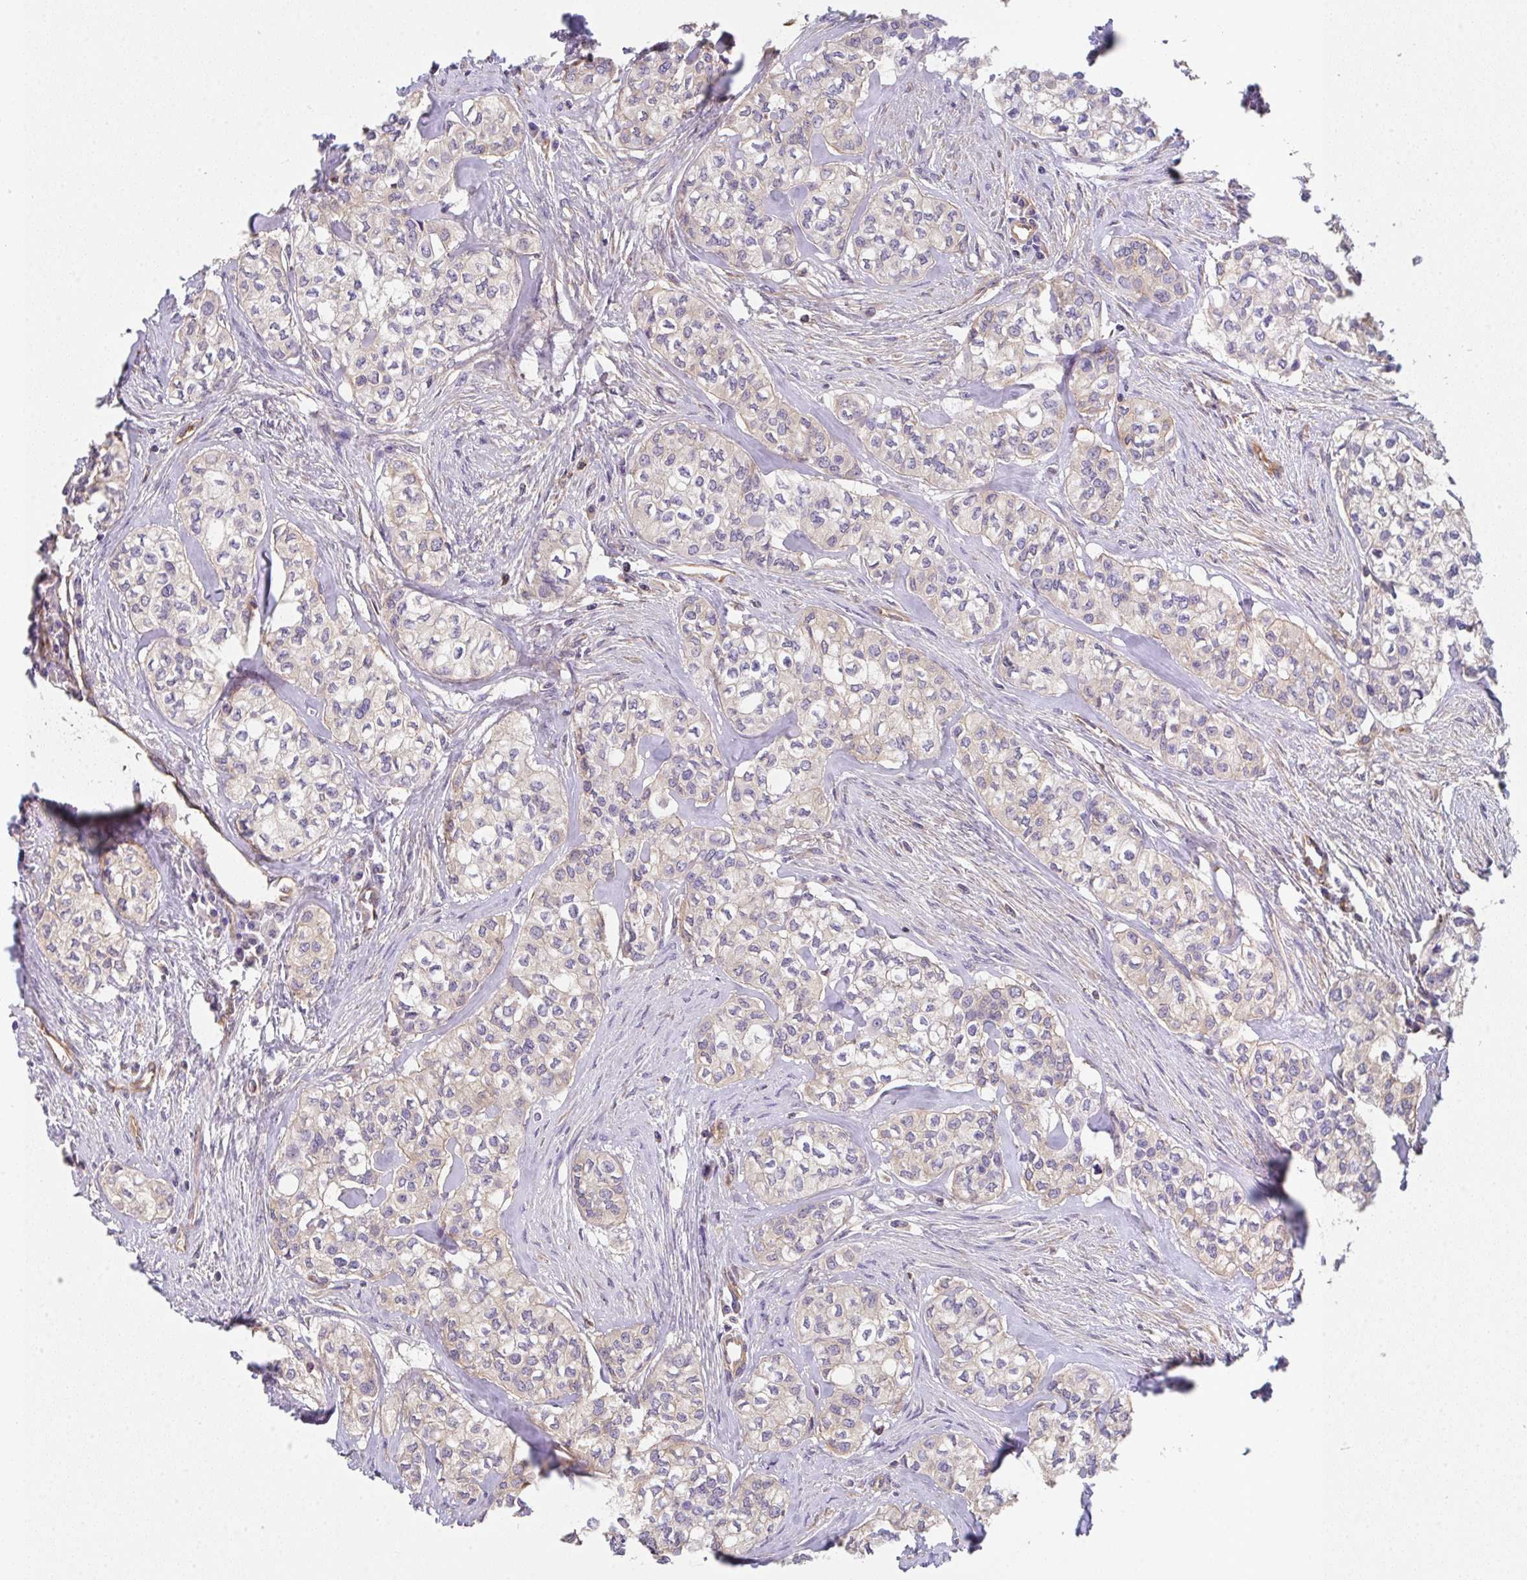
{"staining": {"intensity": "weak", "quantity": "<25%", "location": "cytoplasmic/membranous"}, "tissue": "head and neck cancer", "cell_type": "Tumor cells", "image_type": "cancer", "snomed": [{"axis": "morphology", "description": "Adenocarcinoma, NOS"}, {"axis": "topography", "description": "Head-Neck"}], "caption": "Tumor cells show no significant expression in head and neck cancer.", "gene": "TMEM229A", "patient": {"sex": "male", "age": 81}}